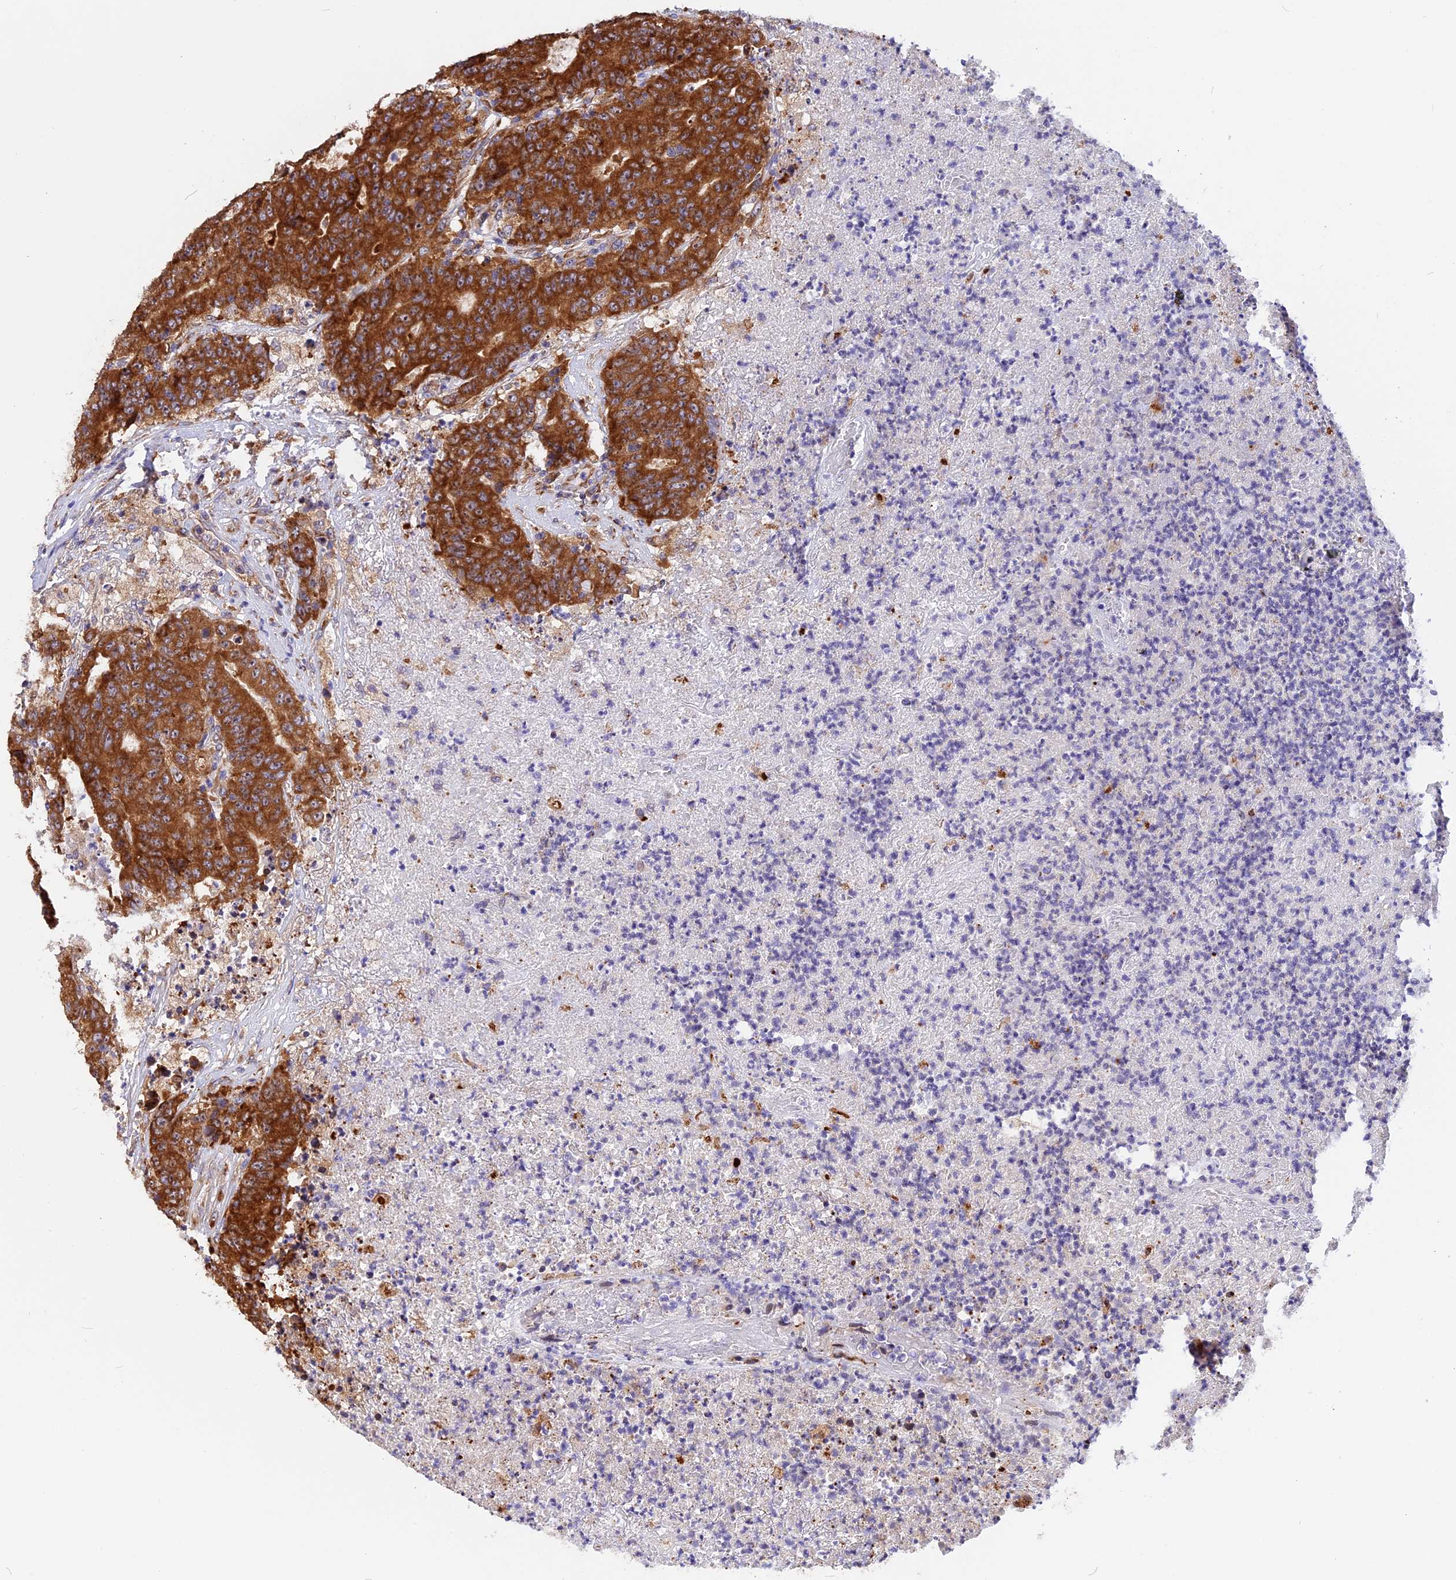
{"staining": {"intensity": "strong", "quantity": ">75%", "location": "cytoplasmic/membranous"}, "tissue": "colorectal cancer", "cell_type": "Tumor cells", "image_type": "cancer", "snomed": [{"axis": "morphology", "description": "Adenocarcinoma, NOS"}, {"axis": "topography", "description": "Colon"}], "caption": "Immunohistochemical staining of human colorectal adenocarcinoma displays strong cytoplasmic/membranous protein expression in approximately >75% of tumor cells.", "gene": "GNPTAB", "patient": {"sex": "female", "age": 75}}